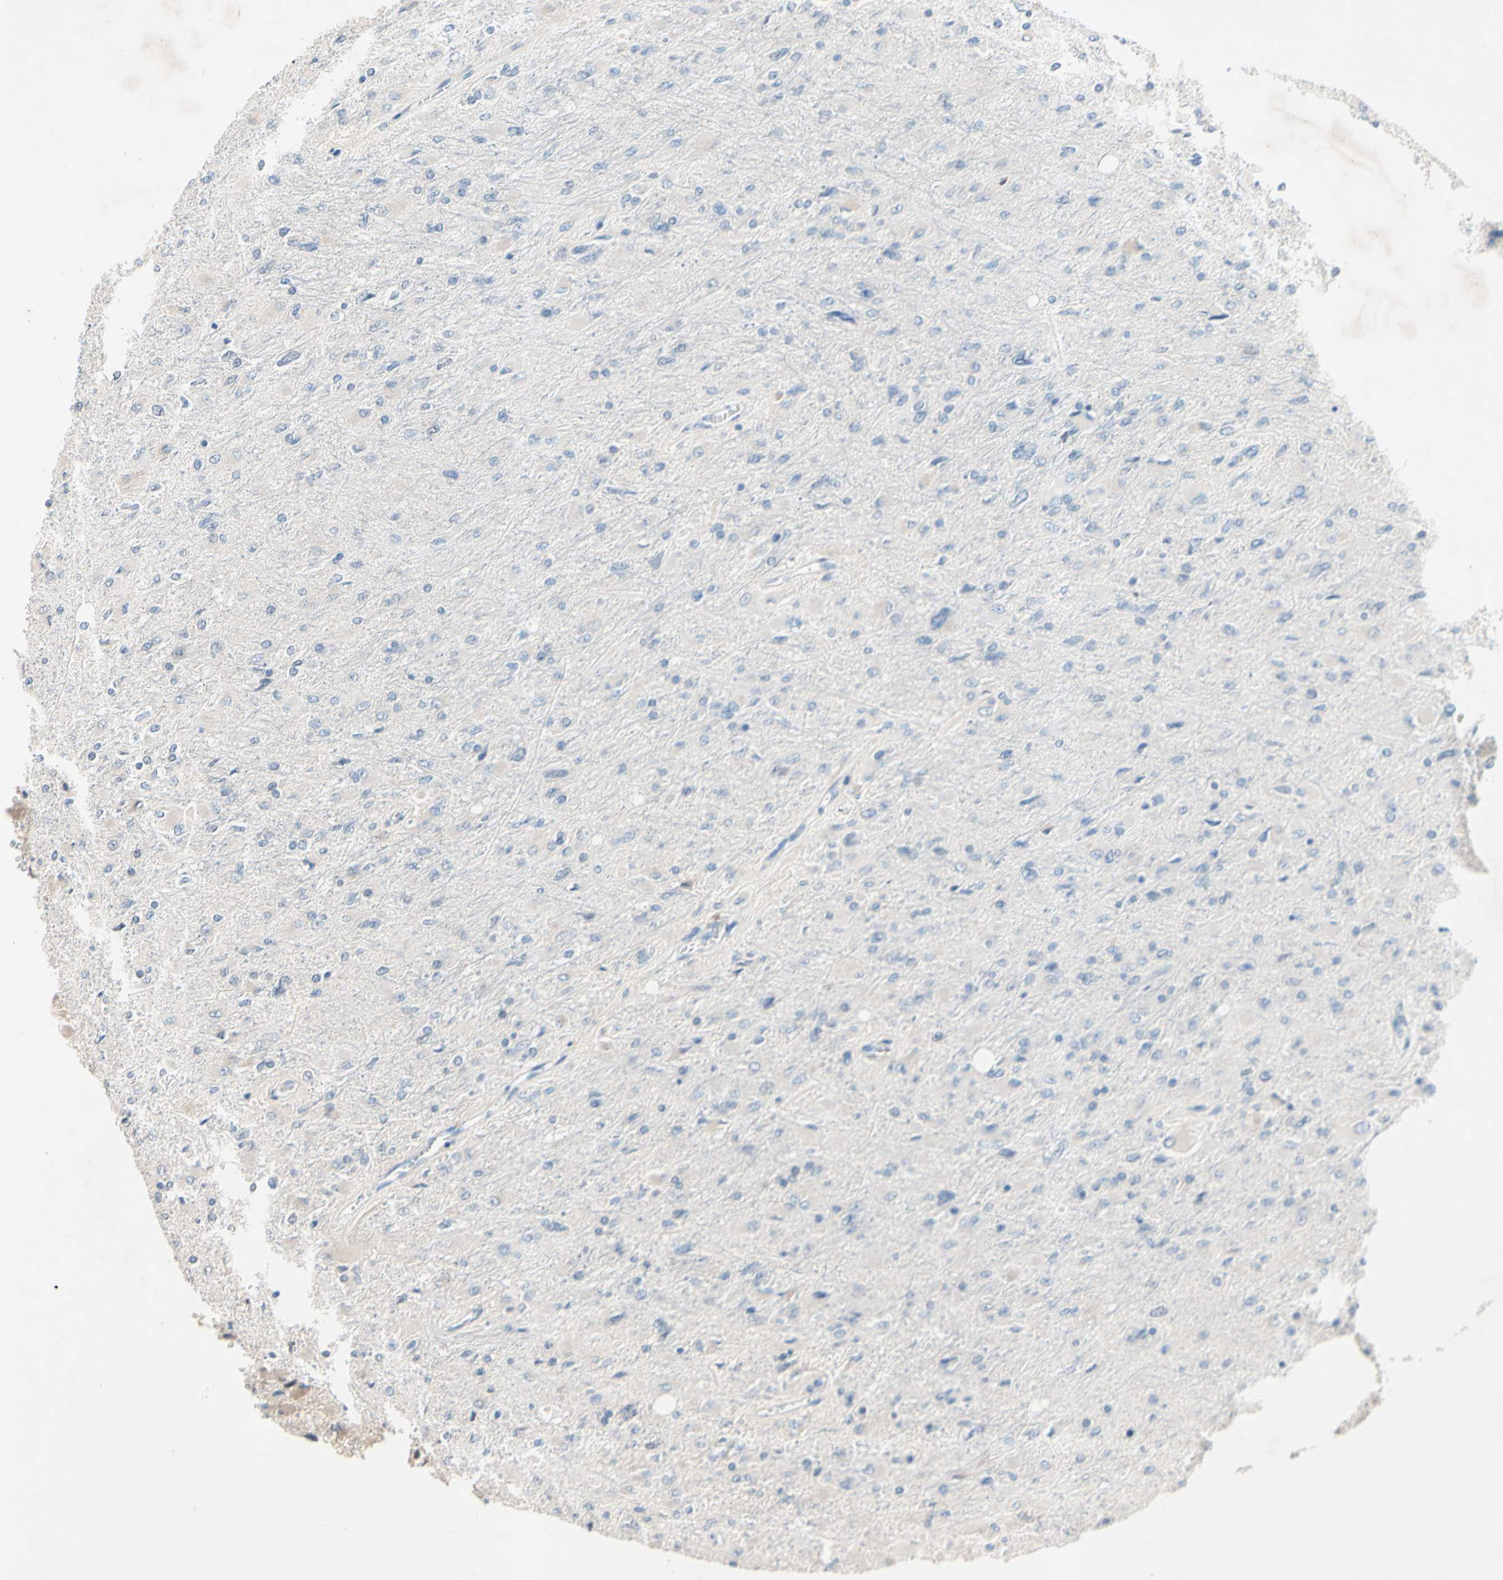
{"staining": {"intensity": "negative", "quantity": "none", "location": "none"}, "tissue": "glioma", "cell_type": "Tumor cells", "image_type": "cancer", "snomed": [{"axis": "morphology", "description": "Glioma, malignant, High grade"}, {"axis": "topography", "description": "Cerebral cortex"}], "caption": "There is no significant expression in tumor cells of malignant glioma (high-grade).", "gene": "PRDX4", "patient": {"sex": "female", "age": 36}}